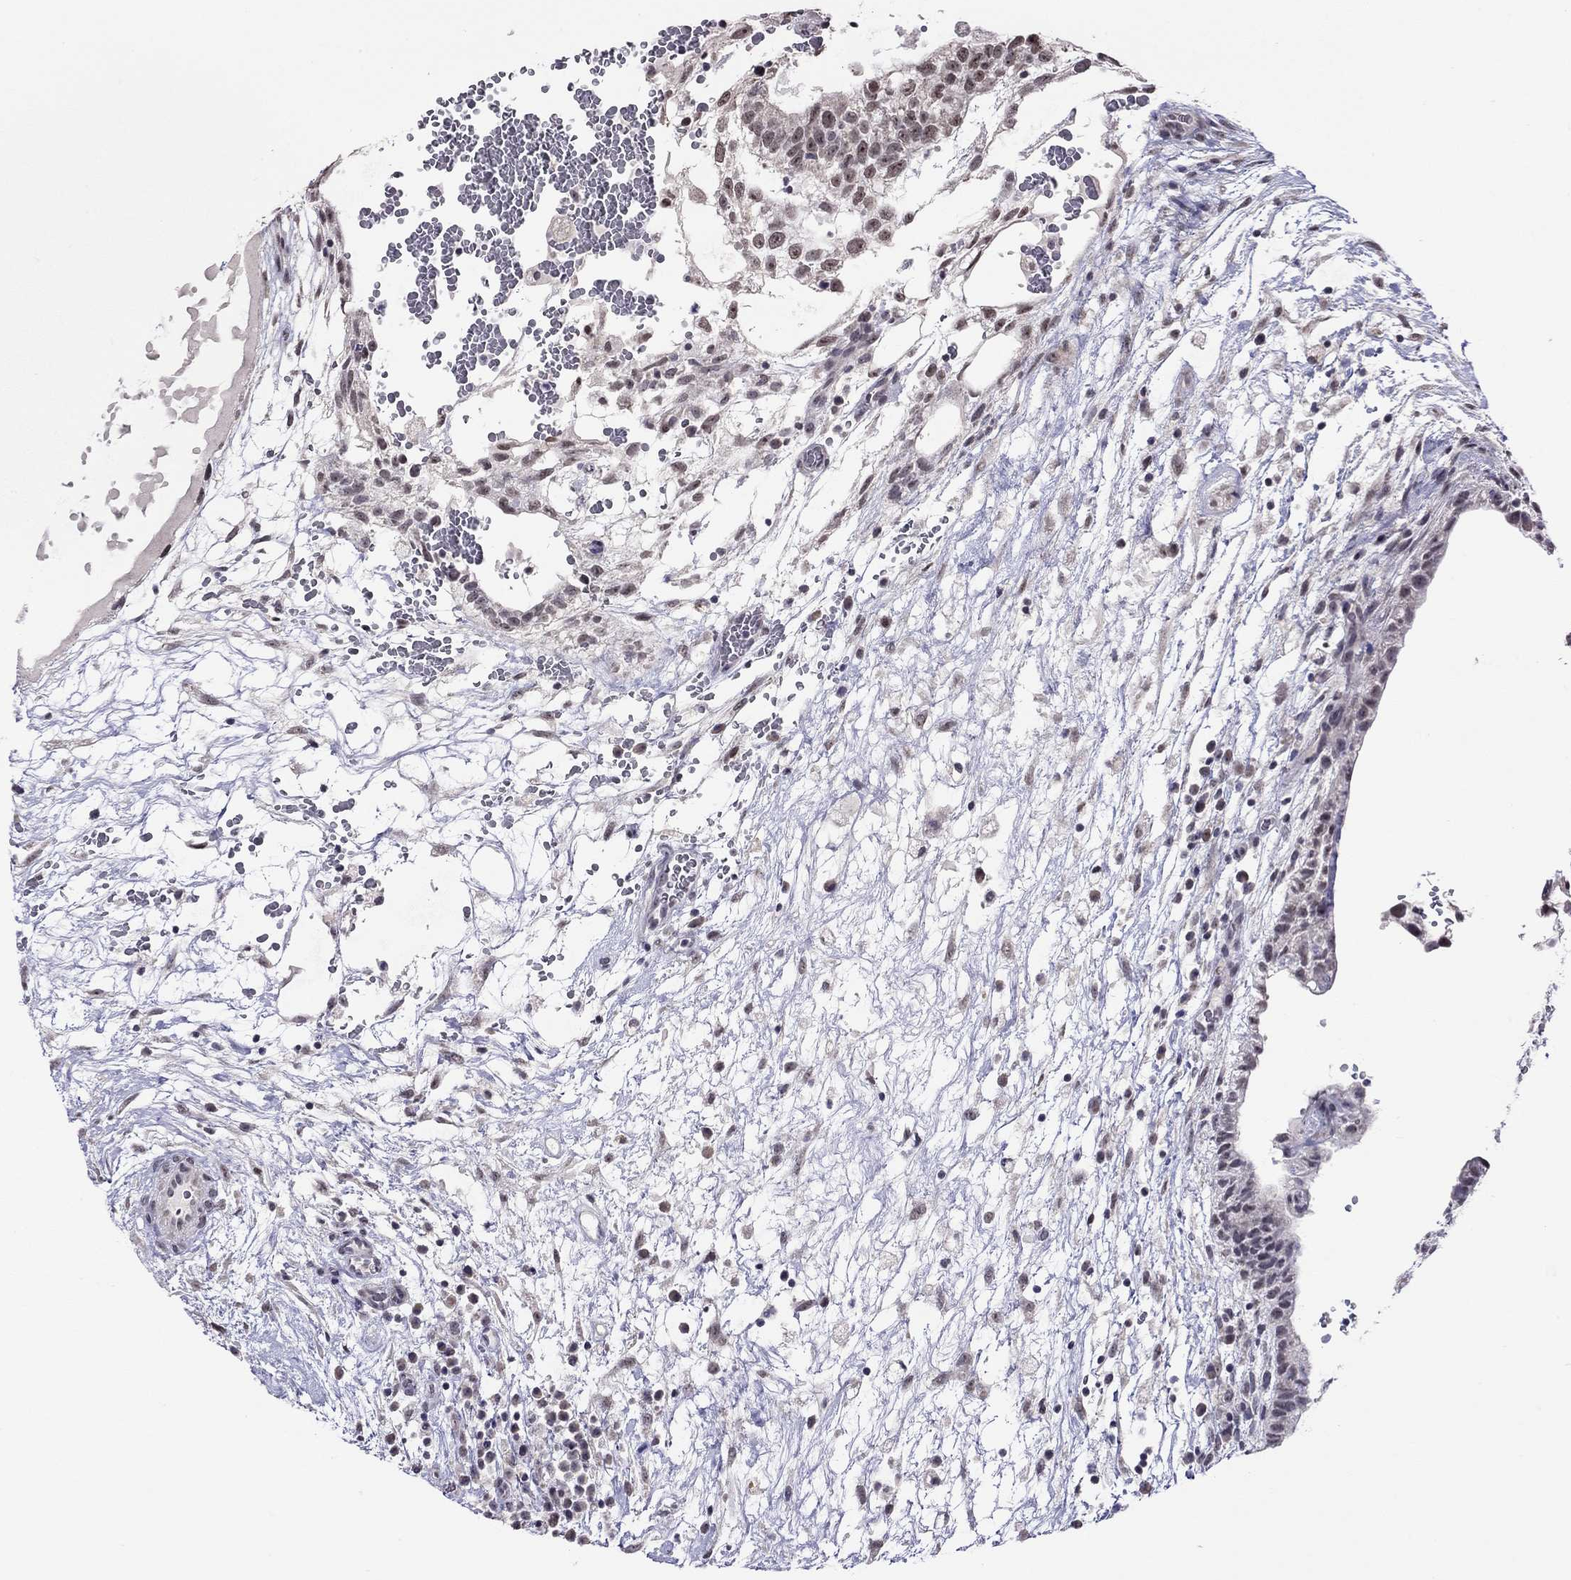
{"staining": {"intensity": "weak", "quantity": "25%-75%", "location": "nuclear"}, "tissue": "testis cancer", "cell_type": "Tumor cells", "image_type": "cancer", "snomed": [{"axis": "morphology", "description": "Normal tissue, NOS"}, {"axis": "morphology", "description": "Carcinoma, Embryonal, NOS"}, {"axis": "topography", "description": "Testis"}], "caption": "Immunohistochemical staining of human testis cancer reveals low levels of weak nuclear protein expression in about 25%-75% of tumor cells.", "gene": "HES5", "patient": {"sex": "male", "age": 32}}